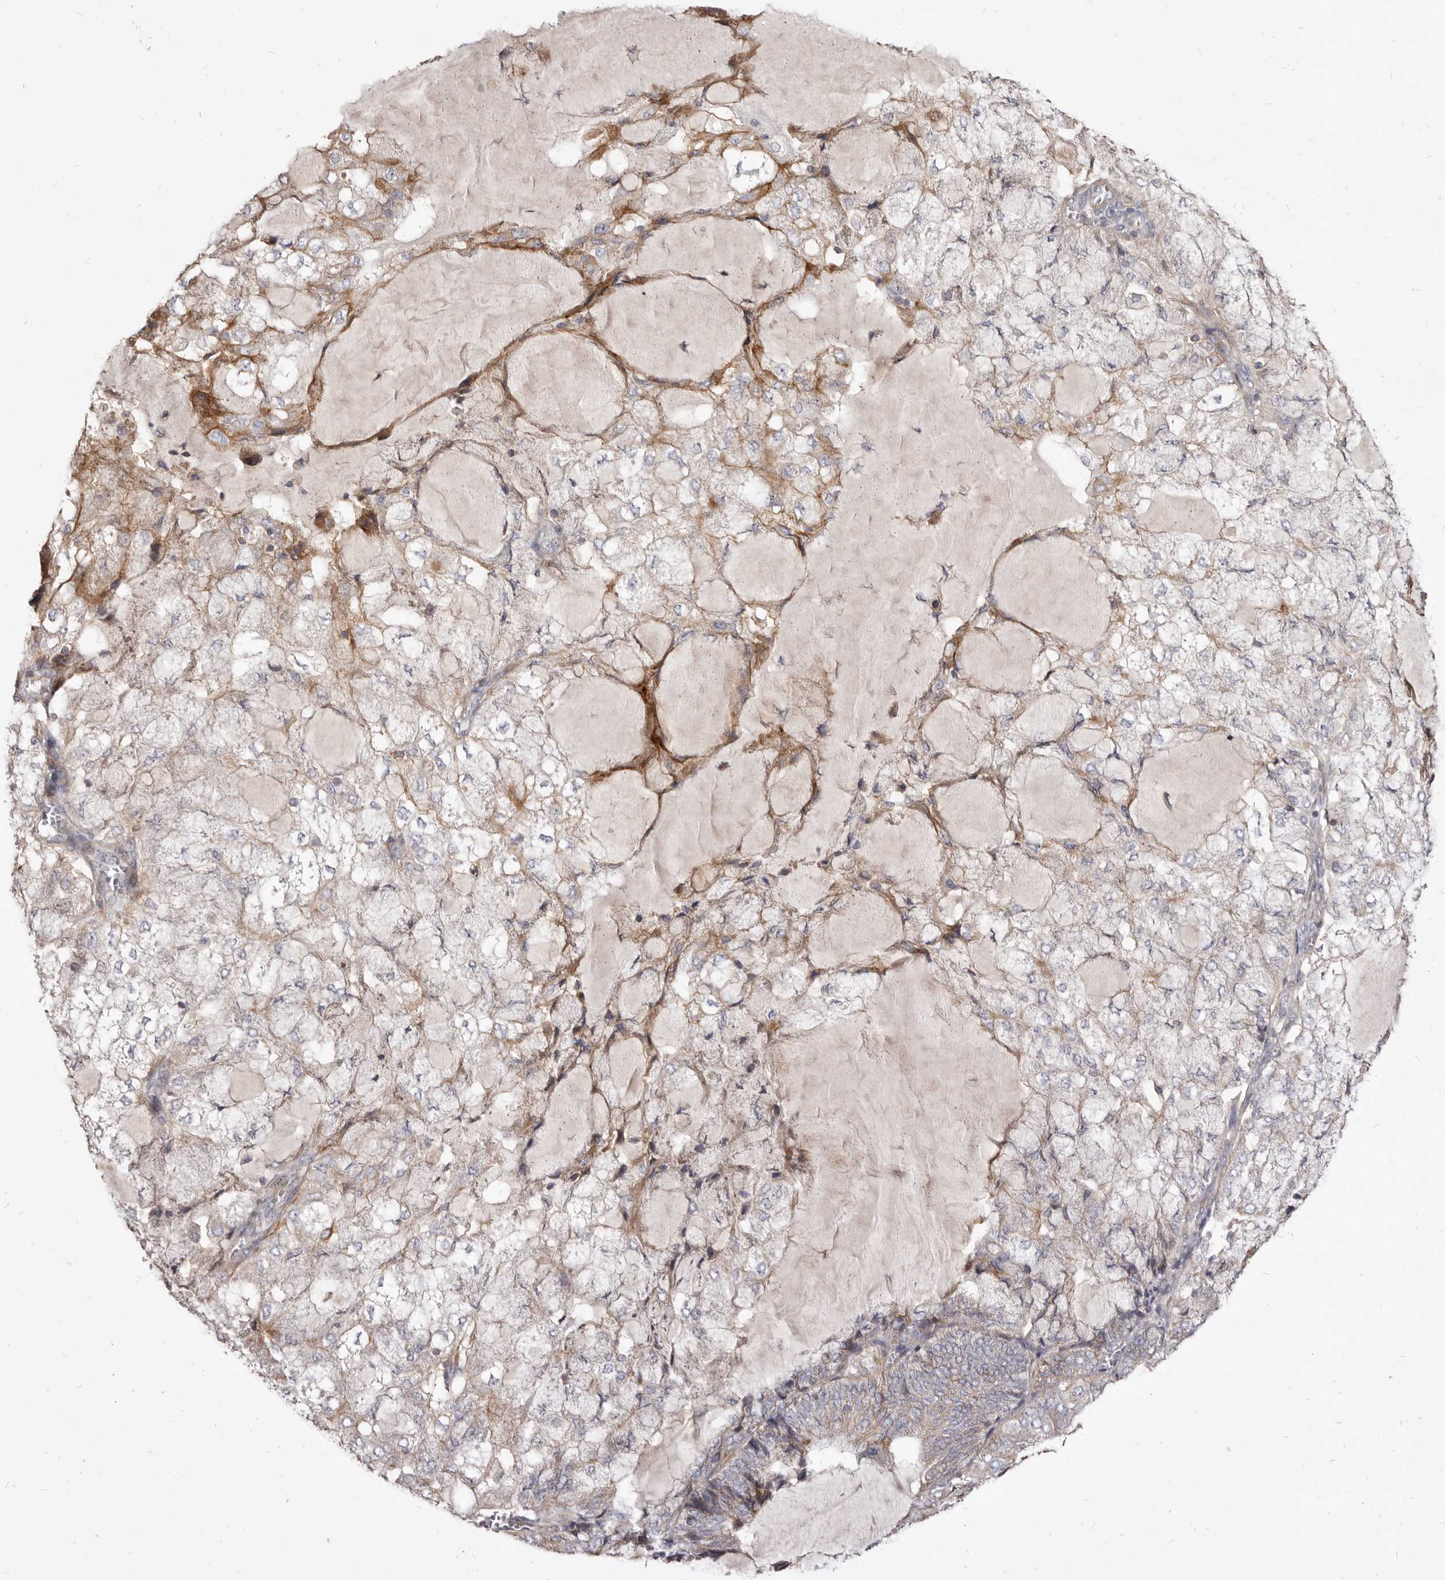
{"staining": {"intensity": "moderate", "quantity": "25%-75%", "location": "cytoplasmic/membranous"}, "tissue": "endometrial cancer", "cell_type": "Tumor cells", "image_type": "cancer", "snomed": [{"axis": "morphology", "description": "Adenocarcinoma, NOS"}, {"axis": "topography", "description": "Endometrium"}], "caption": "Brown immunohistochemical staining in endometrial cancer (adenocarcinoma) demonstrates moderate cytoplasmic/membranous positivity in about 25%-75% of tumor cells.", "gene": "FAS", "patient": {"sex": "female", "age": 81}}